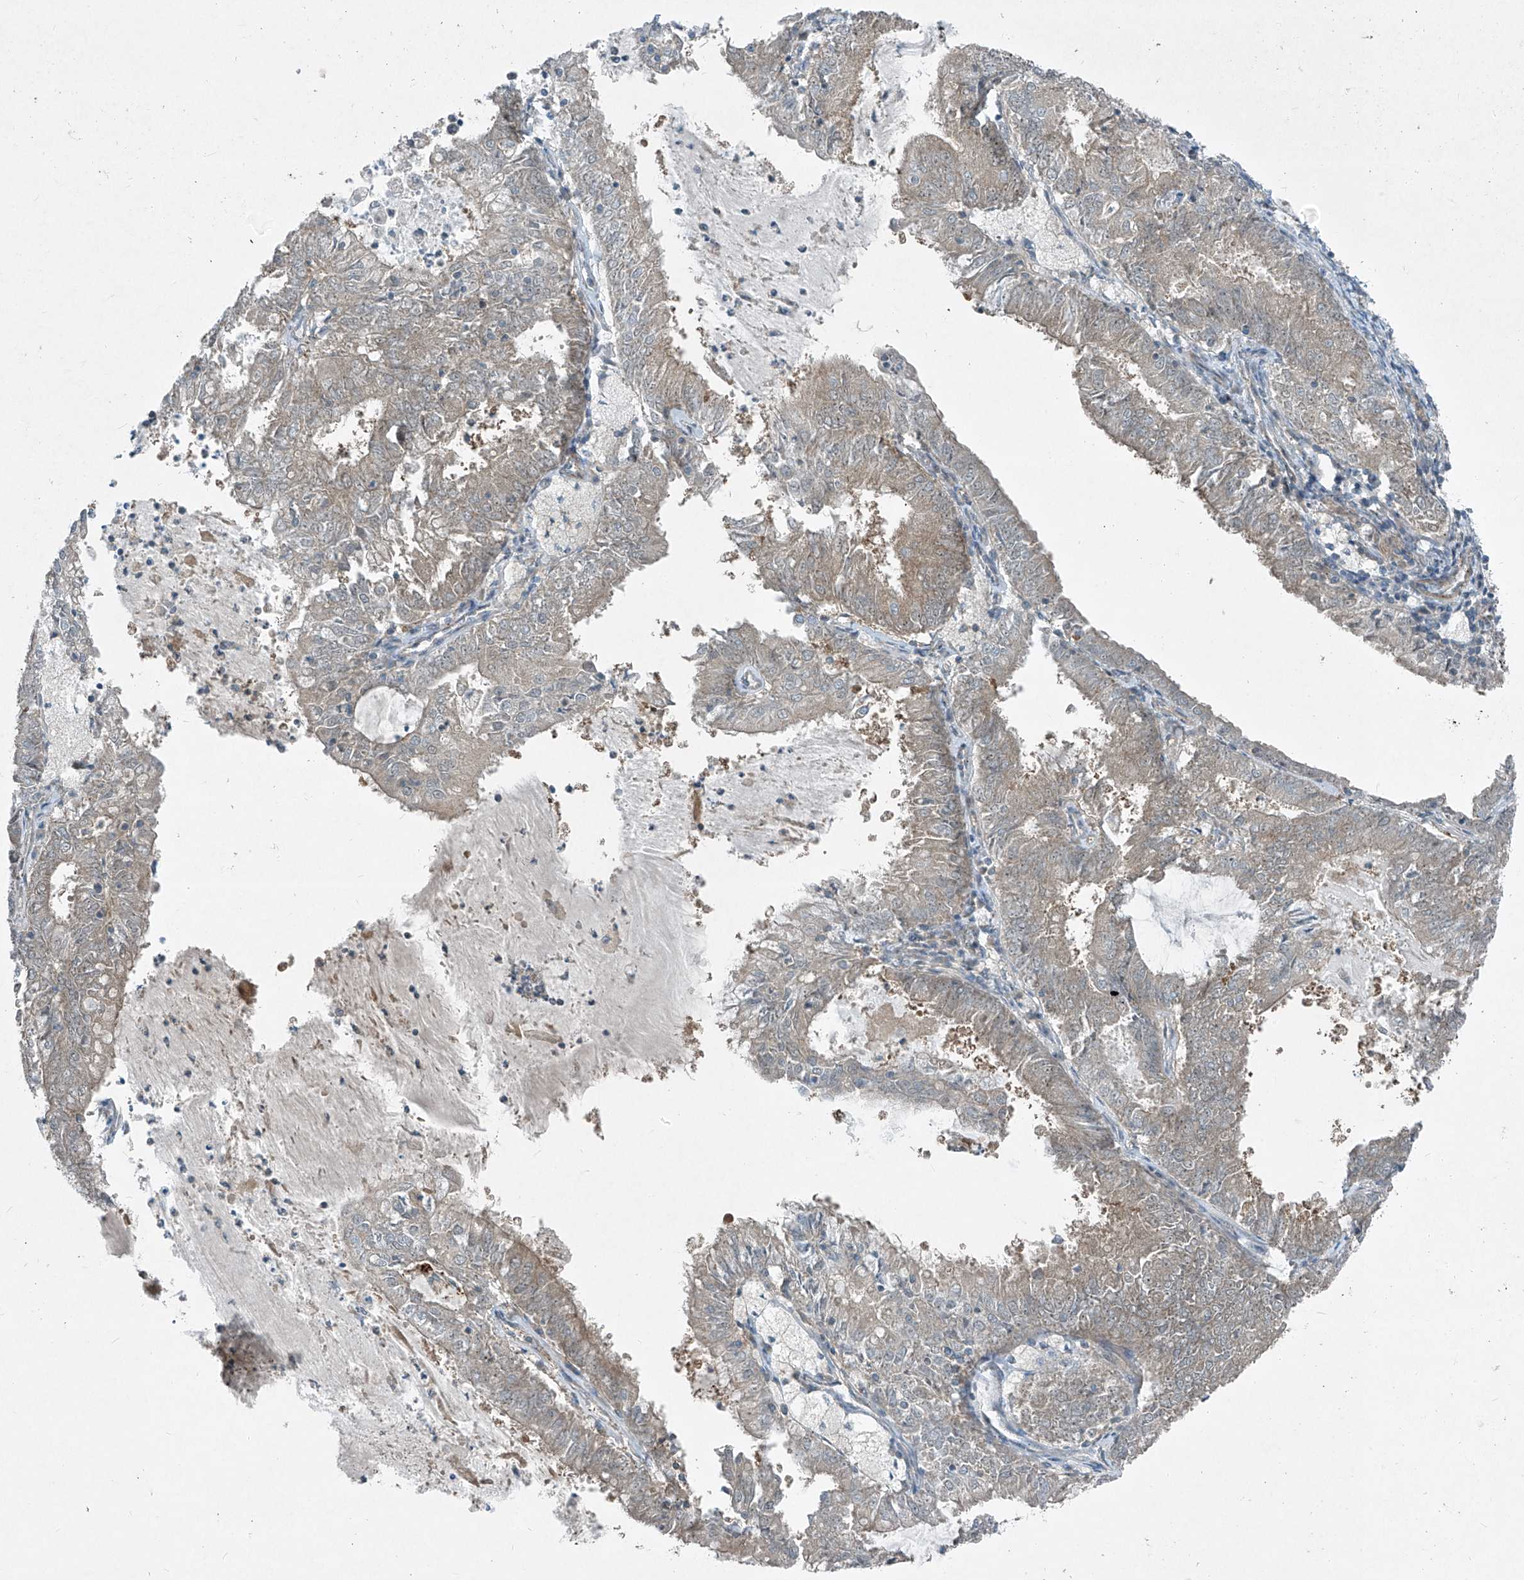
{"staining": {"intensity": "weak", "quantity": "<25%", "location": "cytoplasmic/membranous"}, "tissue": "endometrial cancer", "cell_type": "Tumor cells", "image_type": "cancer", "snomed": [{"axis": "morphology", "description": "Adenocarcinoma, NOS"}, {"axis": "topography", "description": "Endometrium"}], "caption": "Immunohistochemical staining of human endometrial cancer shows no significant positivity in tumor cells.", "gene": "PPCS", "patient": {"sex": "female", "age": 57}}